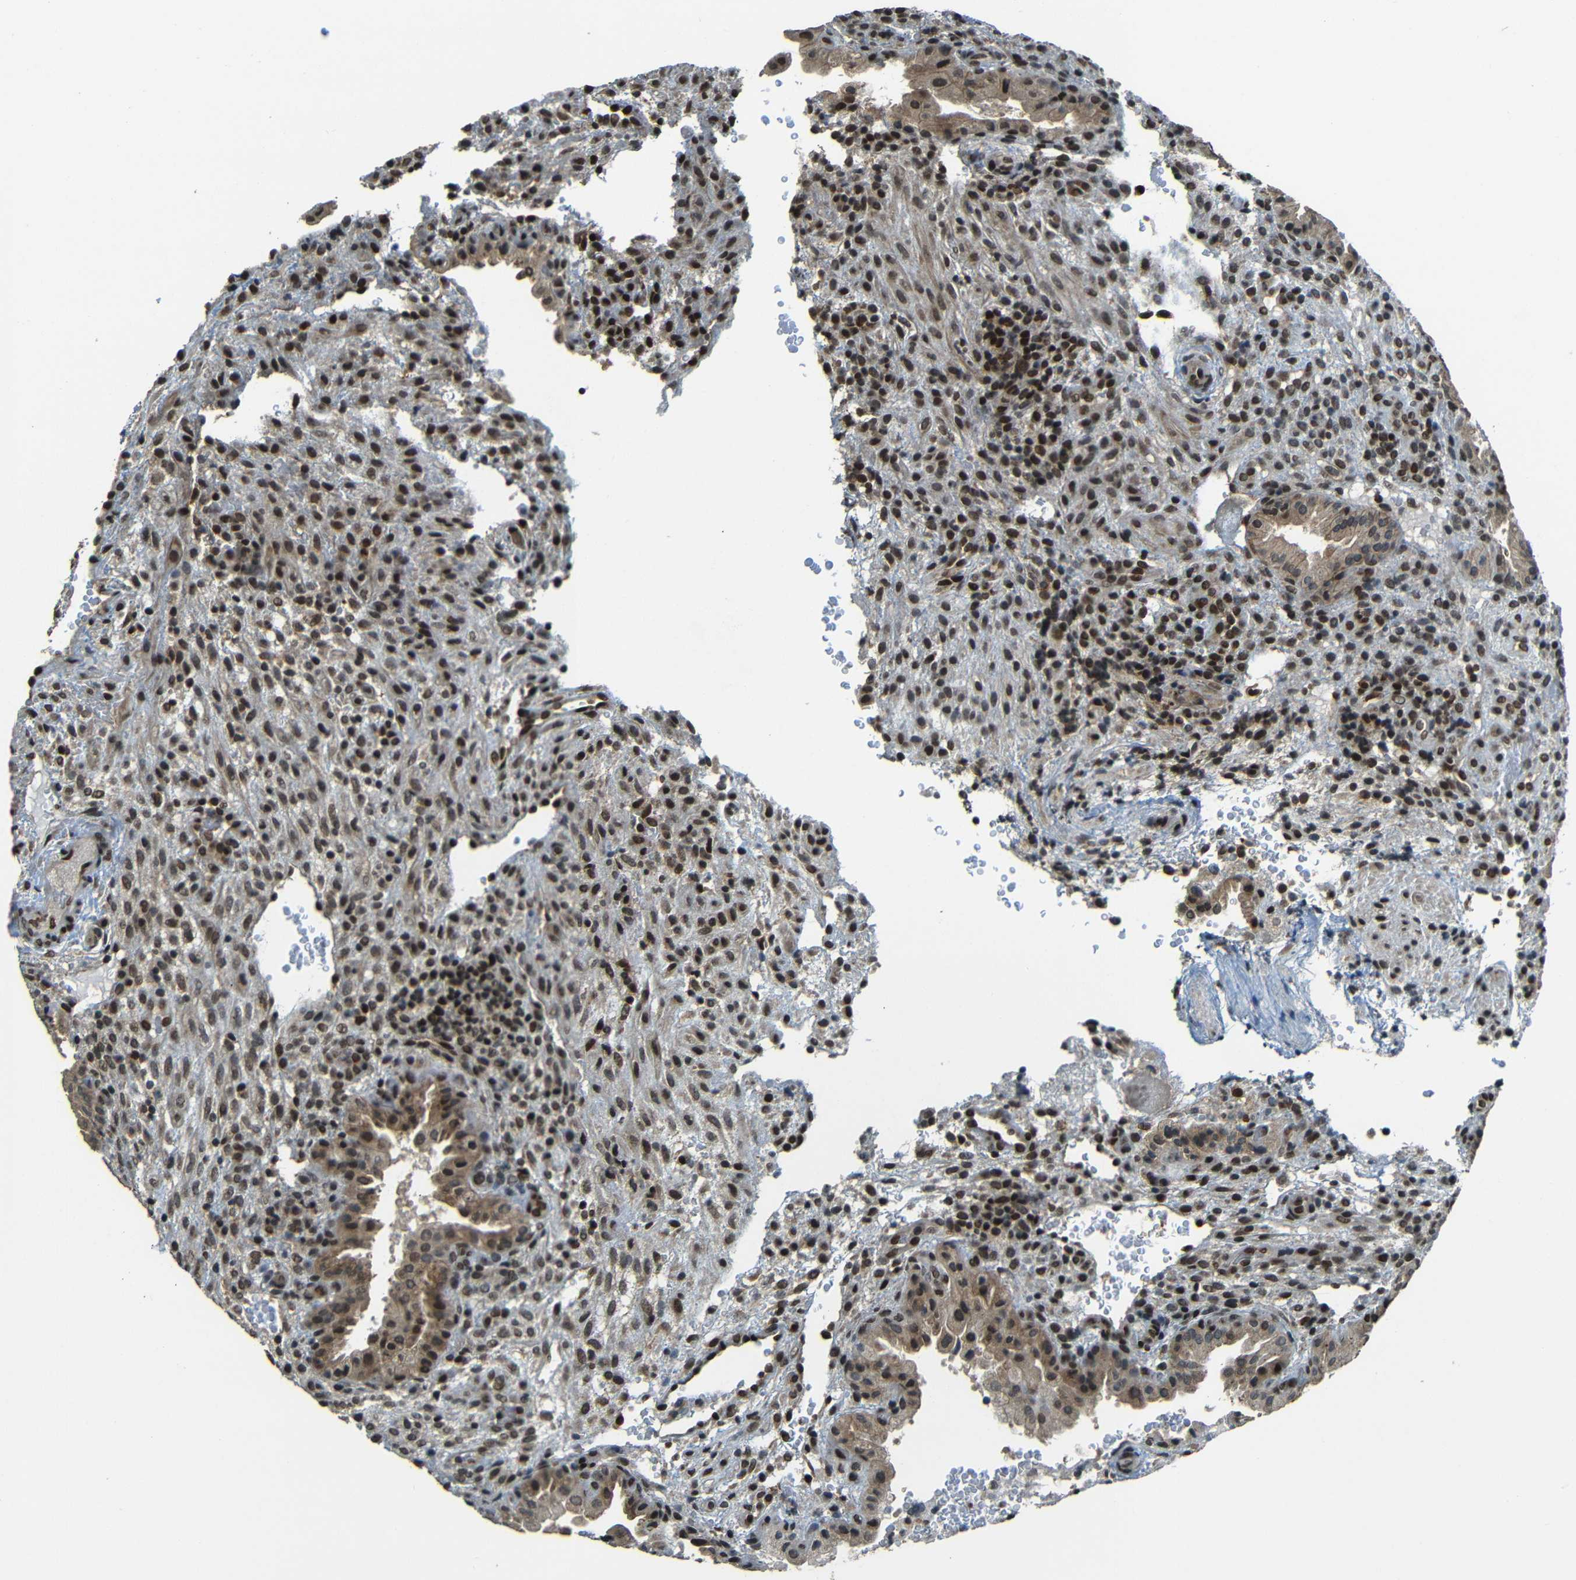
{"staining": {"intensity": "moderate", "quantity": ">75%", "location": "cytoplasmic/membranous,nuclear"}, "tissue": "placenta", "cell_type": "Decidual cells", "image_type": "normal", "snomed": [{"axis": "morphology", "description": "Normal tissue, NOS"}, {"axis": "topography", "description": "Placenta"}], "caption": "Human placenta stained for a protein (brown) shows moderate cytoplasmic/membranous,nuclear positive staining in approximately >75% of decidual cells.", "gene": "PSIP1", "patient": {"sex": "female", "age": 19}}